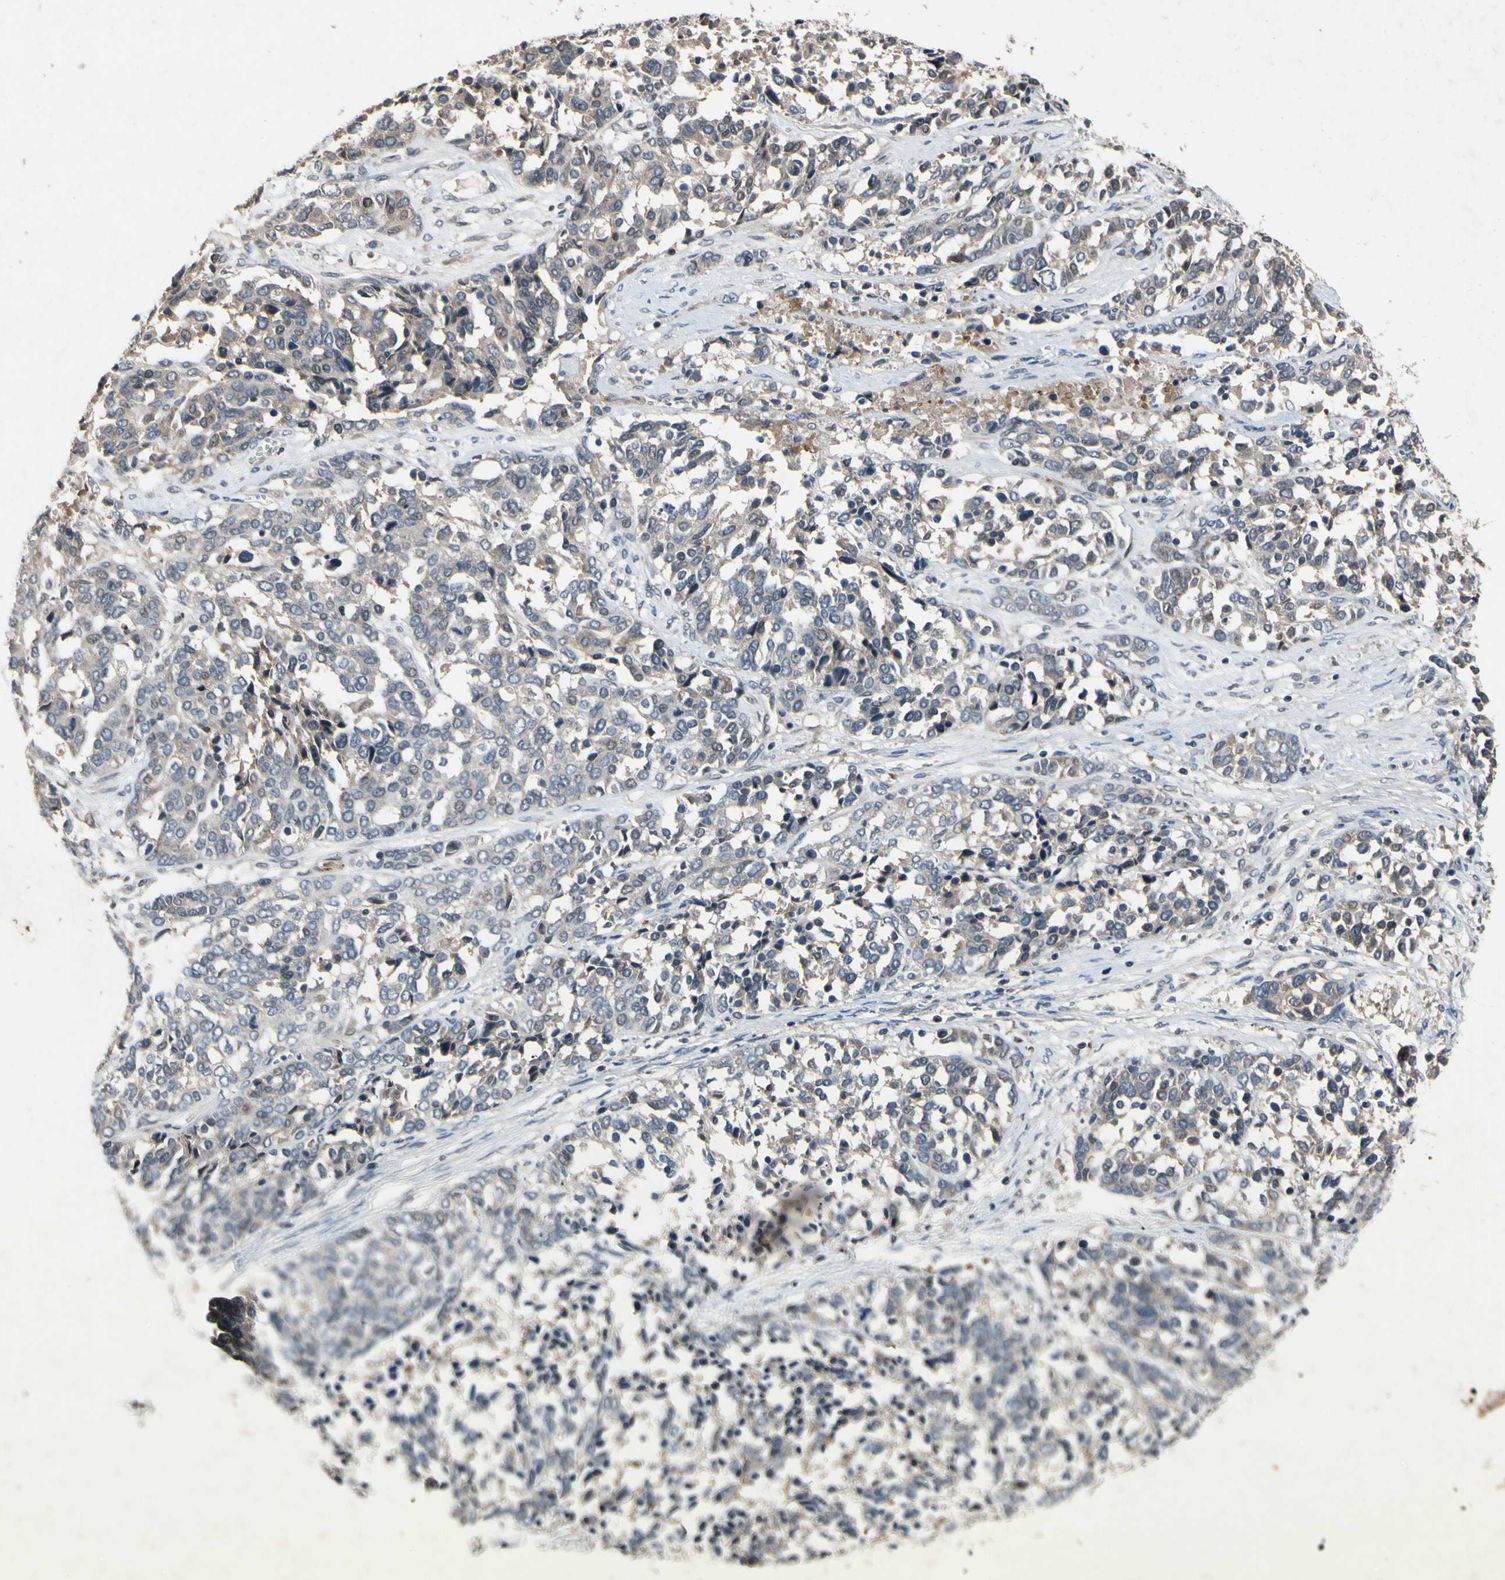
{"staining": {"intensity": "weak", "quantity": "25%-75%", "location": "cytoplasmic/membranous"}, "tissue": "ovarian cancer", "cell_type": "Tumor cells", "image_type": "cancer", "snomed": [{"axis": "morphology", "description": "Cystadenocarcinoma, serous, NOS"}, {"axis": "topography", "description": "Ovary"}], "caption": "Ovarian serous cystadenocarcinoma stained with a protein marker displays weak staining in tumor cells.", "gene": "DPY19L3", "patient": {"sex": "female", "age": 44}}